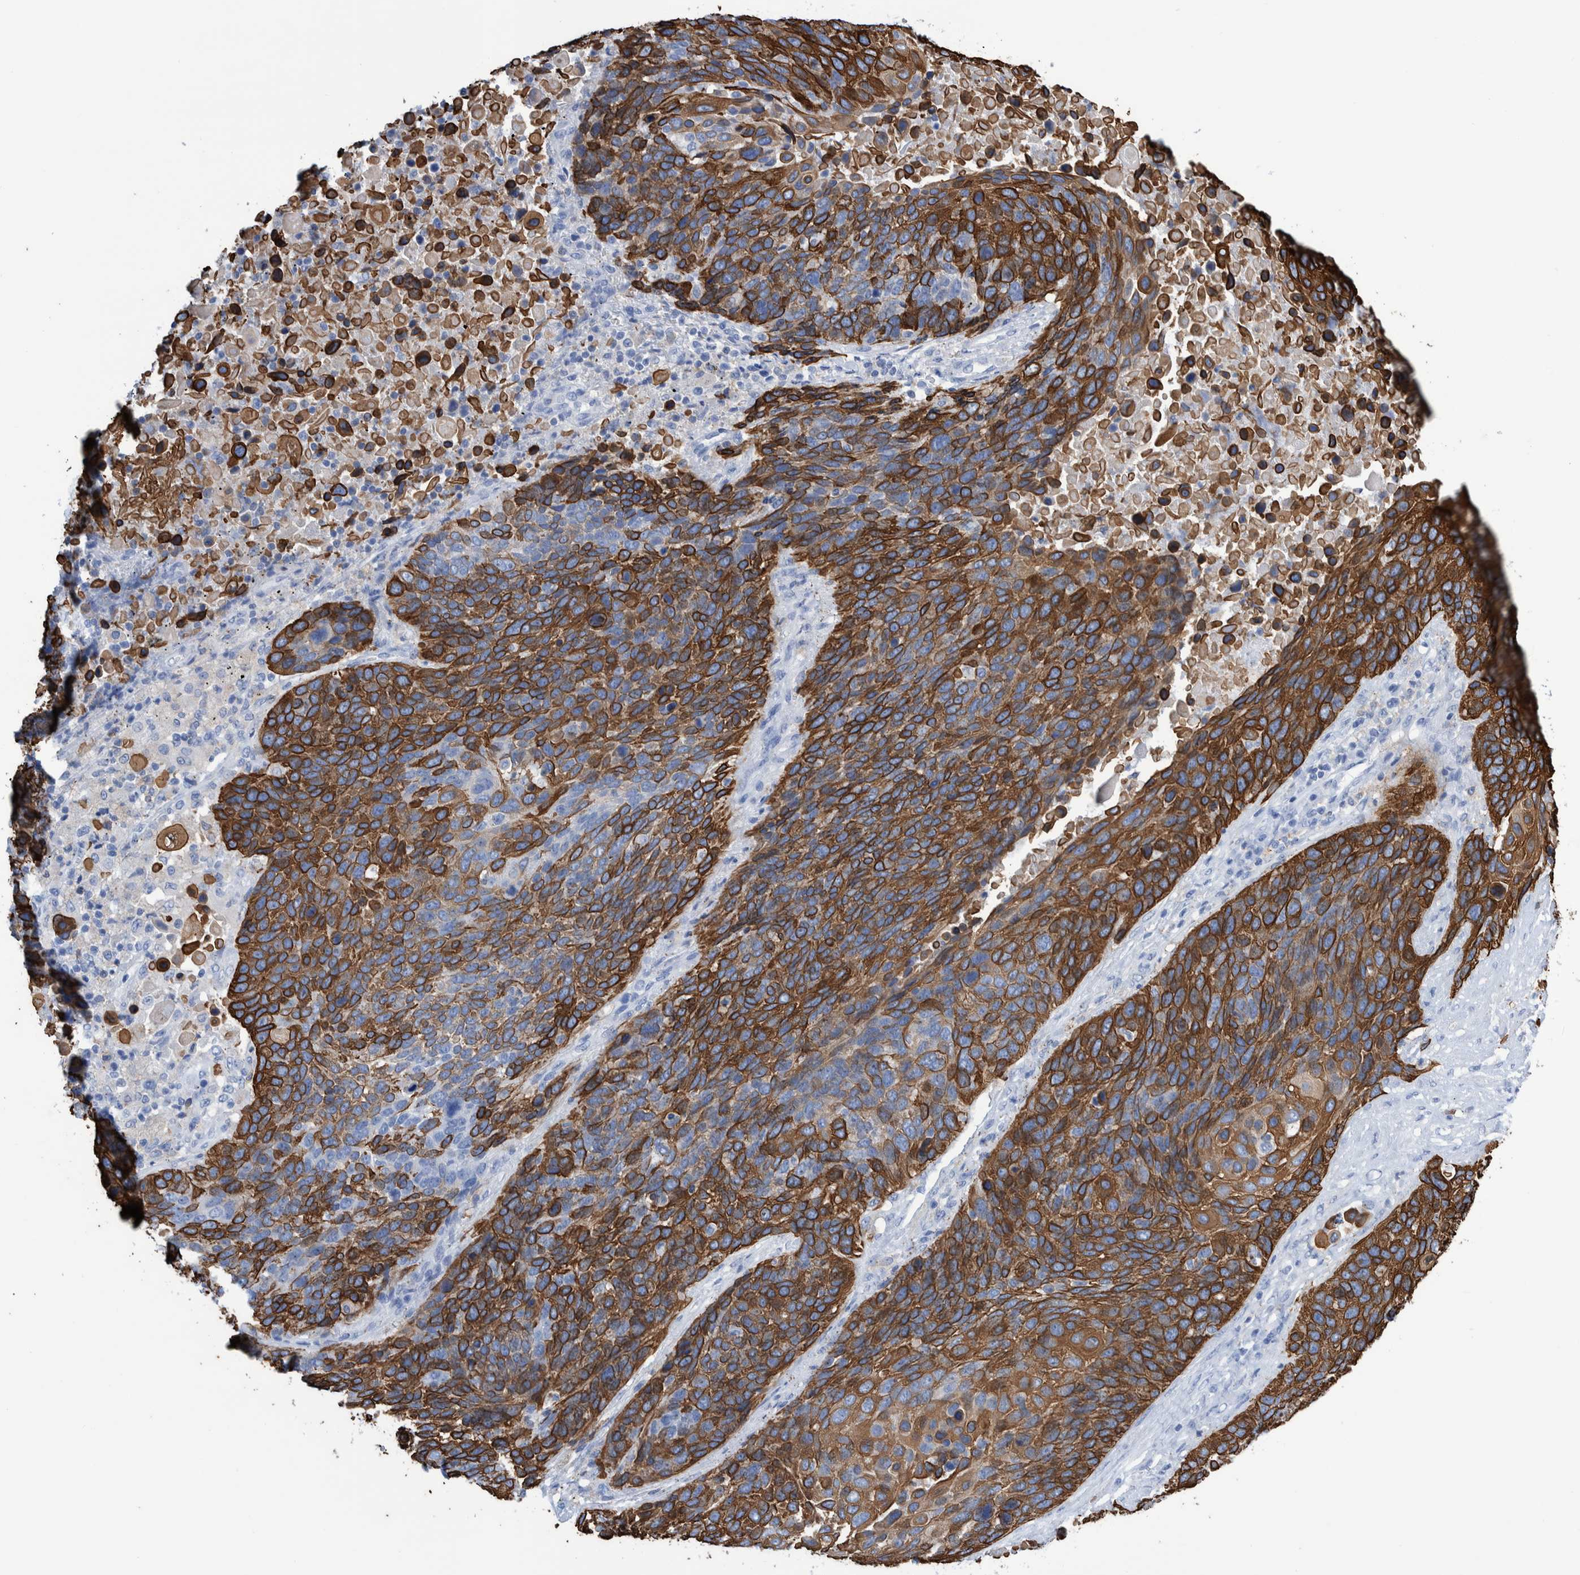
{"staining": {"intensity": "strong", "quantity": ">75%", "location": "cytoplasmic/membranous"}, "tissue": "lung cancer", "cell_type": "Tumor cells", "image_type": "cancer", "snomed": [{"axis": "morphology", "description": "Squamous cell carcinoma, NOS"}, {"axis": "topography", "description": "Lung"}], "caption": "Lung cancer stained with a protein marker shows strong staining in tumor cells.", "gene": "KRT14", "patient": {"sex": "male", "age": 66}}